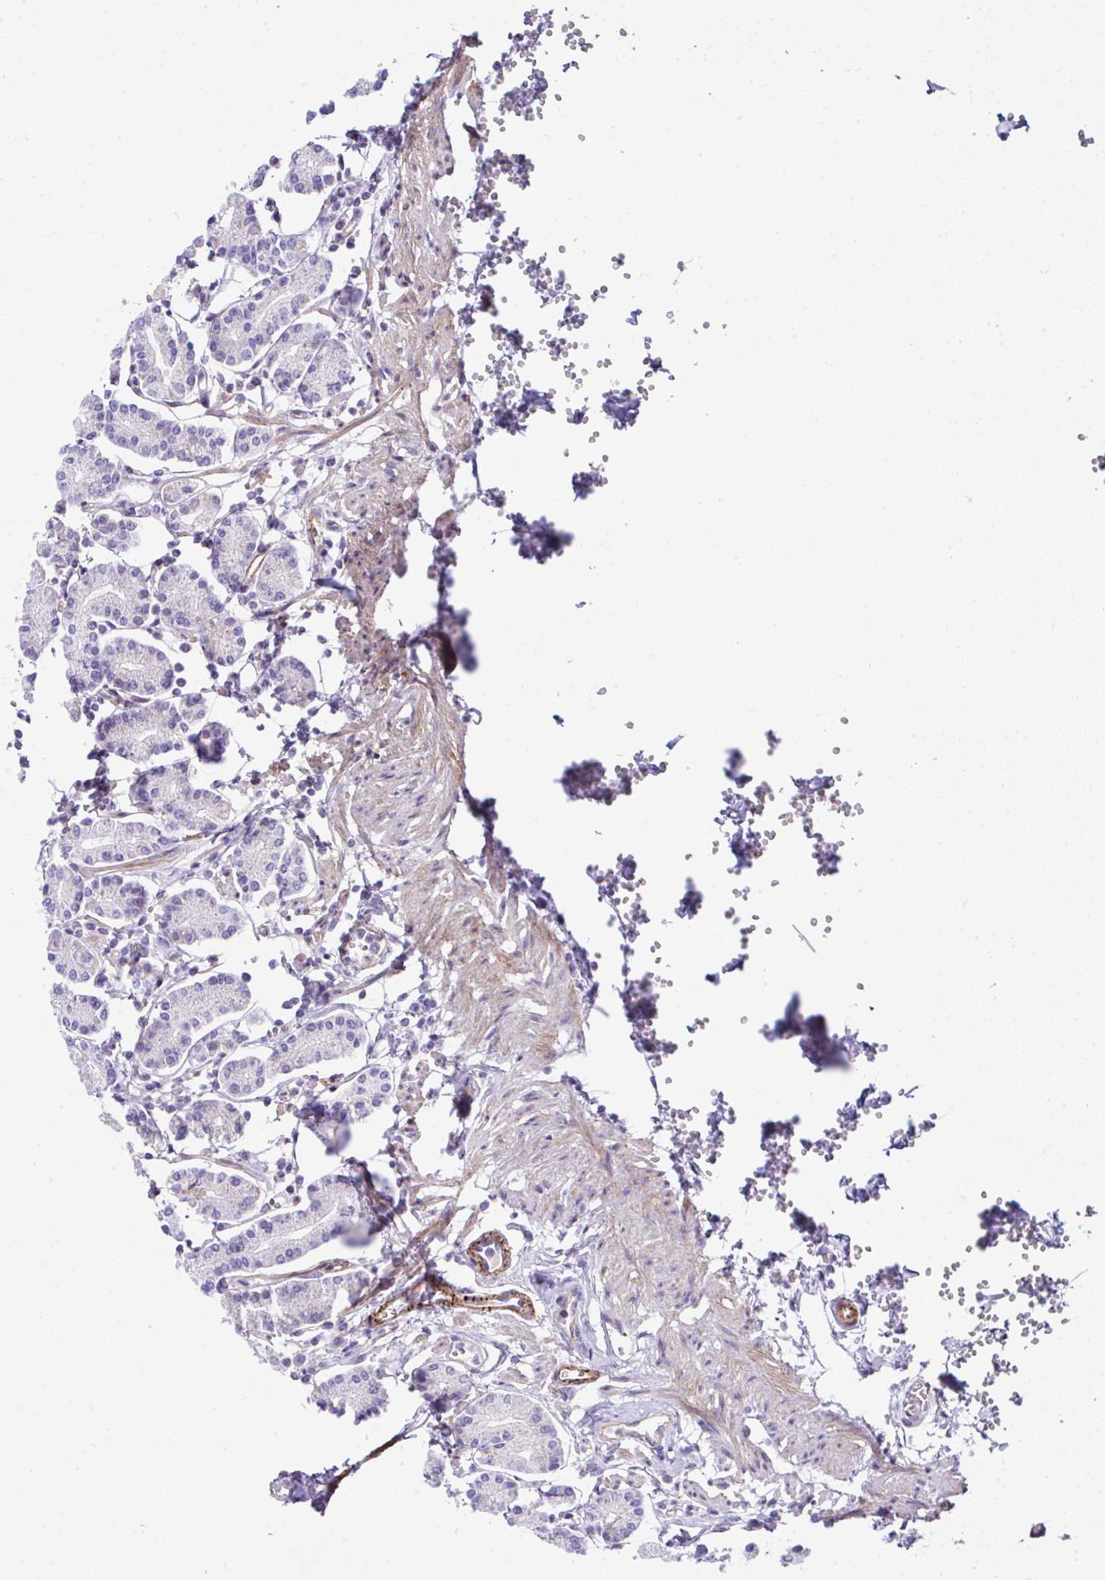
{"staining": {"intensity": "weak", "quantity": "<25%", "location": "cytoplasmic/membranous"}, "tissue": "stomach", "cell_type": "Glandular cells", "image_type": "normal", "snomed": [{"axis": "morphology", "description": "Normal tissue, NOS"}, {"axis": "topography", "description": "Stomach"}], "caption": "IHC photomicrograph of unremarkable stomach: stomach stained with DAB (3,3'-diaminobenzidine) exhibits no significant protein positivity in glandular cells. Nuclei are stained in blue.", "gene": "FBXO34", "patient": {"sex": "female", "age": 62}}